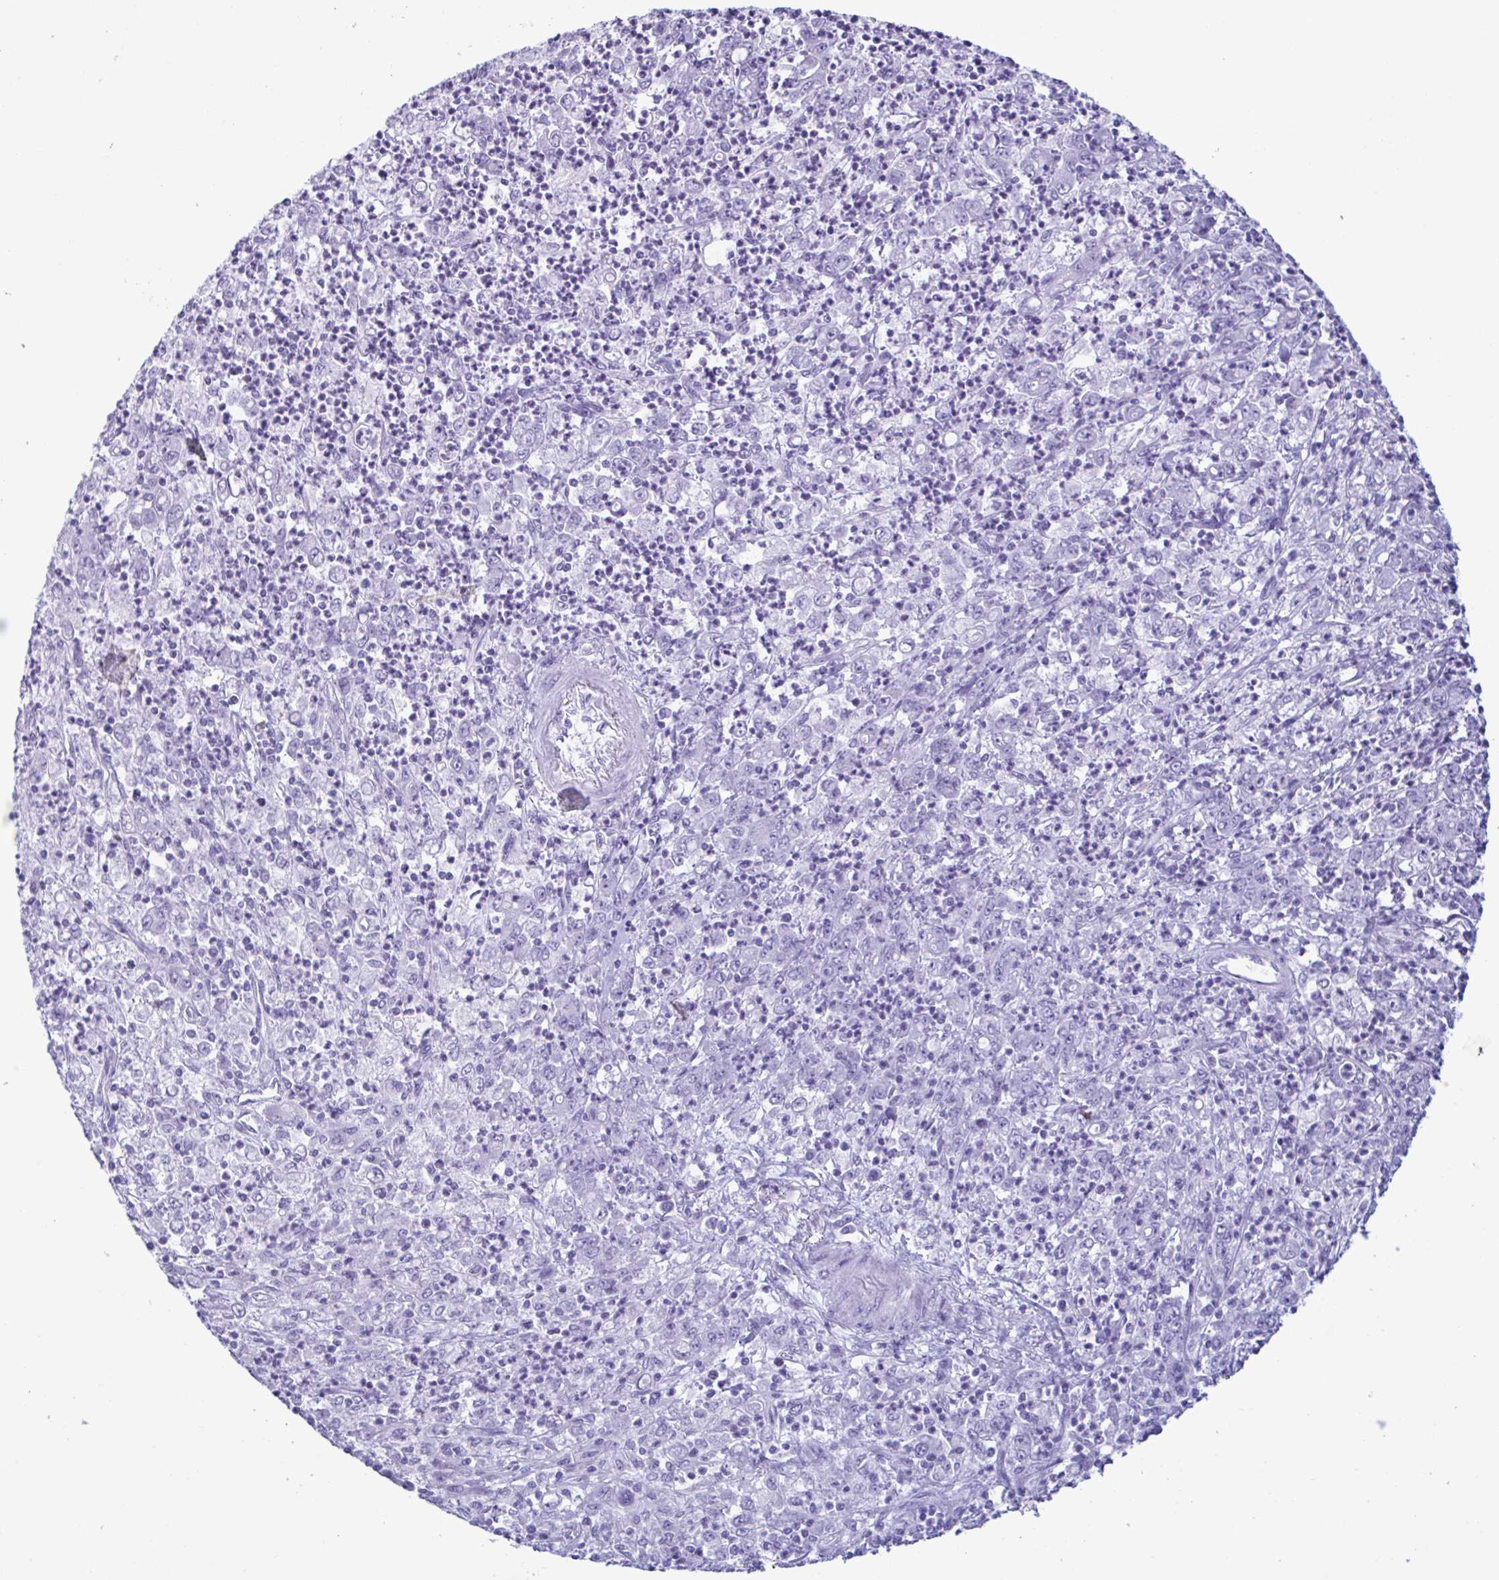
{"staining": {"intensity": "negative", "quantity": "none", "location": "none"}, "tissue": "stomach cancer", "cell_type": "Tumor cells", "image_type": "cancer", "snomed": [{"axis": "morphology", "description": "Adenocarcinoma, NOS"}, {"axis": "topography", "description": "Stomach, lower"}], "caption": "This photomicrograph is of stomach adenocarcinoma stained with immunohistochemistry (IHC) to label a protein in brown with the nuclei are counter-stained blue. There is no expression in tumor cells.", "gene": "MRGPRG", "patient": {"sex": "female", "age": 71}}